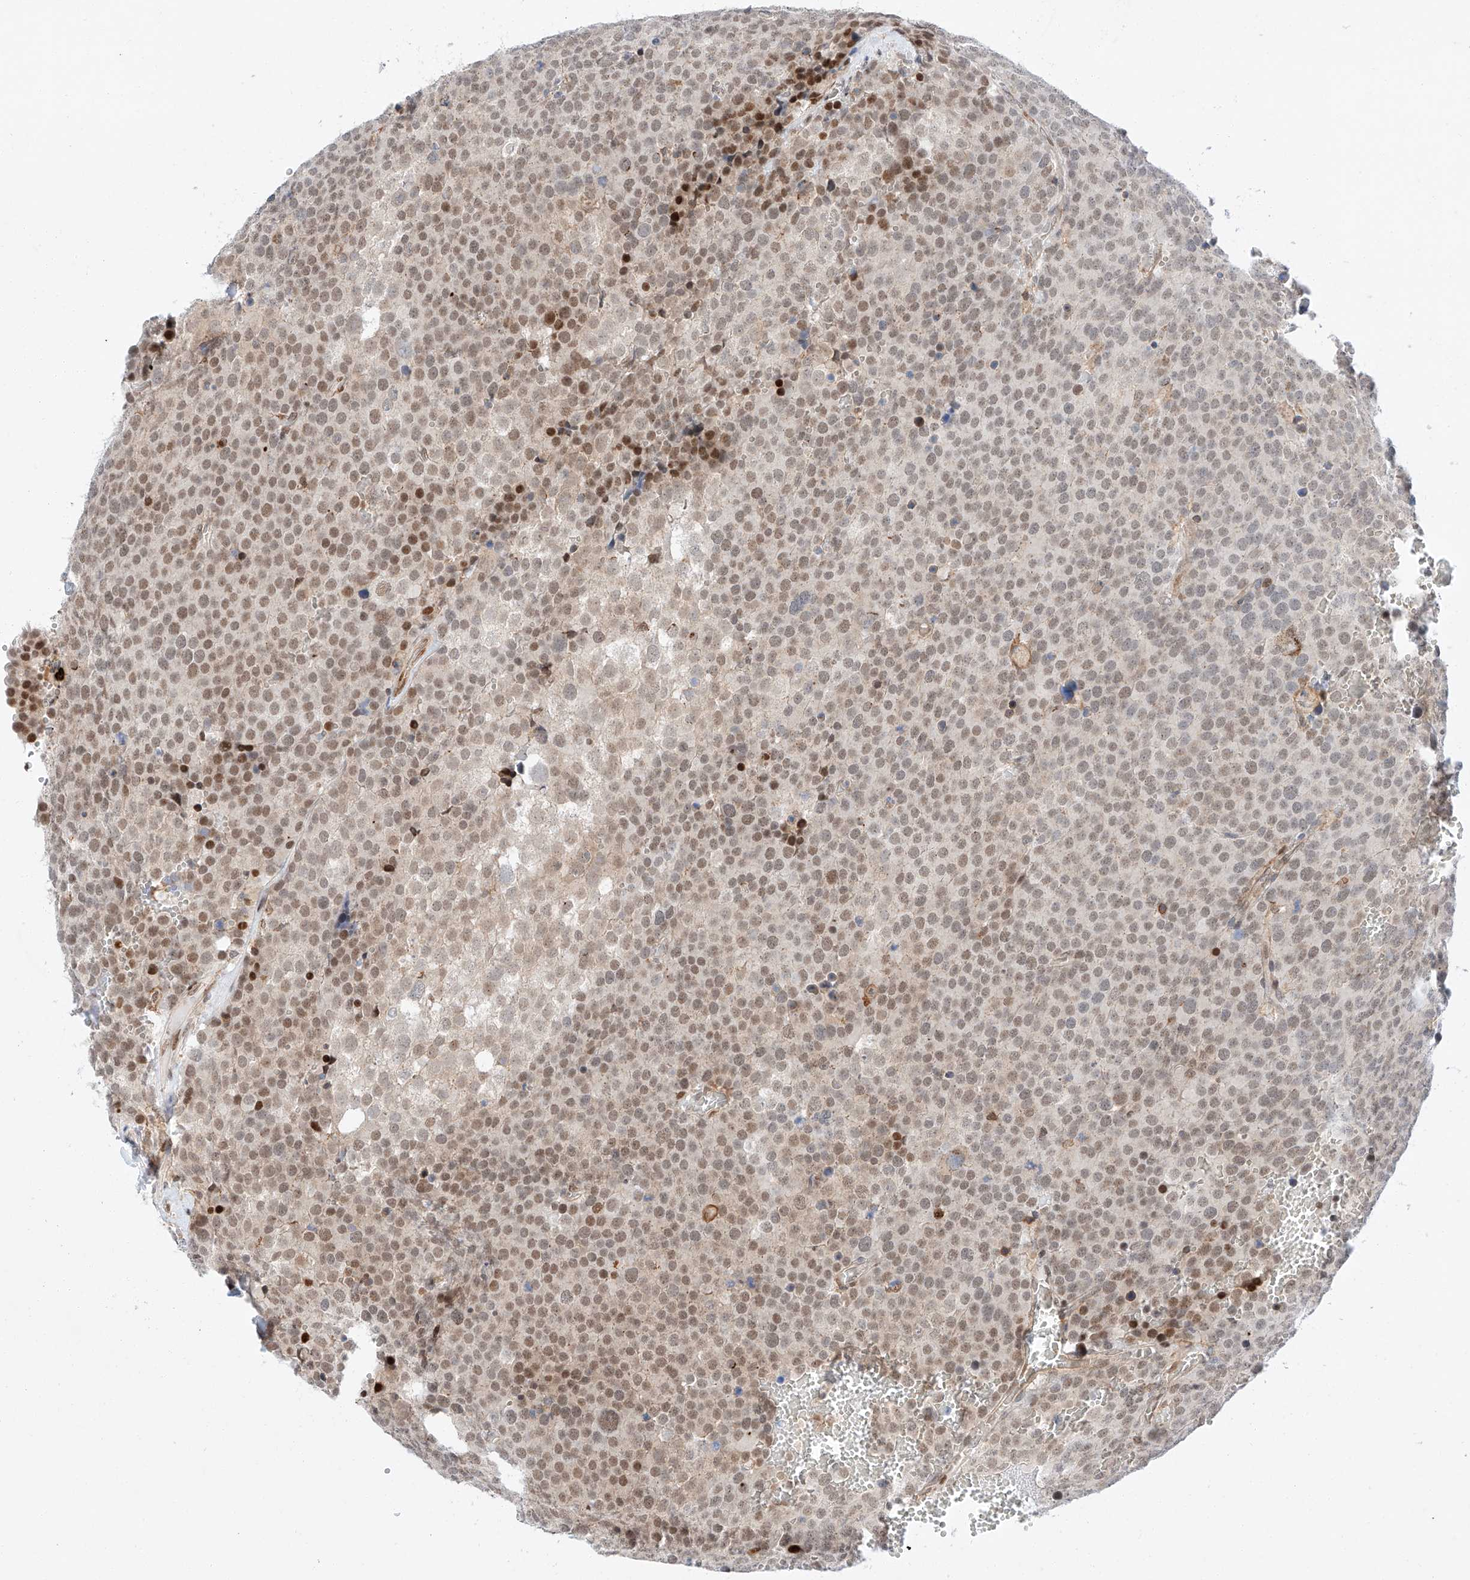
{"staining": {"intensity": "moderate", "quantity": ">75%", "location": "nuclear"}, "tissue": "testis cancer", "cell_type": "Tumor cells", "image_type": "cancer", "snomed": [{"axis": "morphology", "description": "Seminoma, NOS"}, {"axis": "topography", "description": "Testis"}], "caption": "Protein expression analysis of human seminoma (testis) reveals moderate nuclear positivity in approximately >75% of tumor cells.", "gene": "HDAC9", "patient": {"sex": "male", "age": 71}}